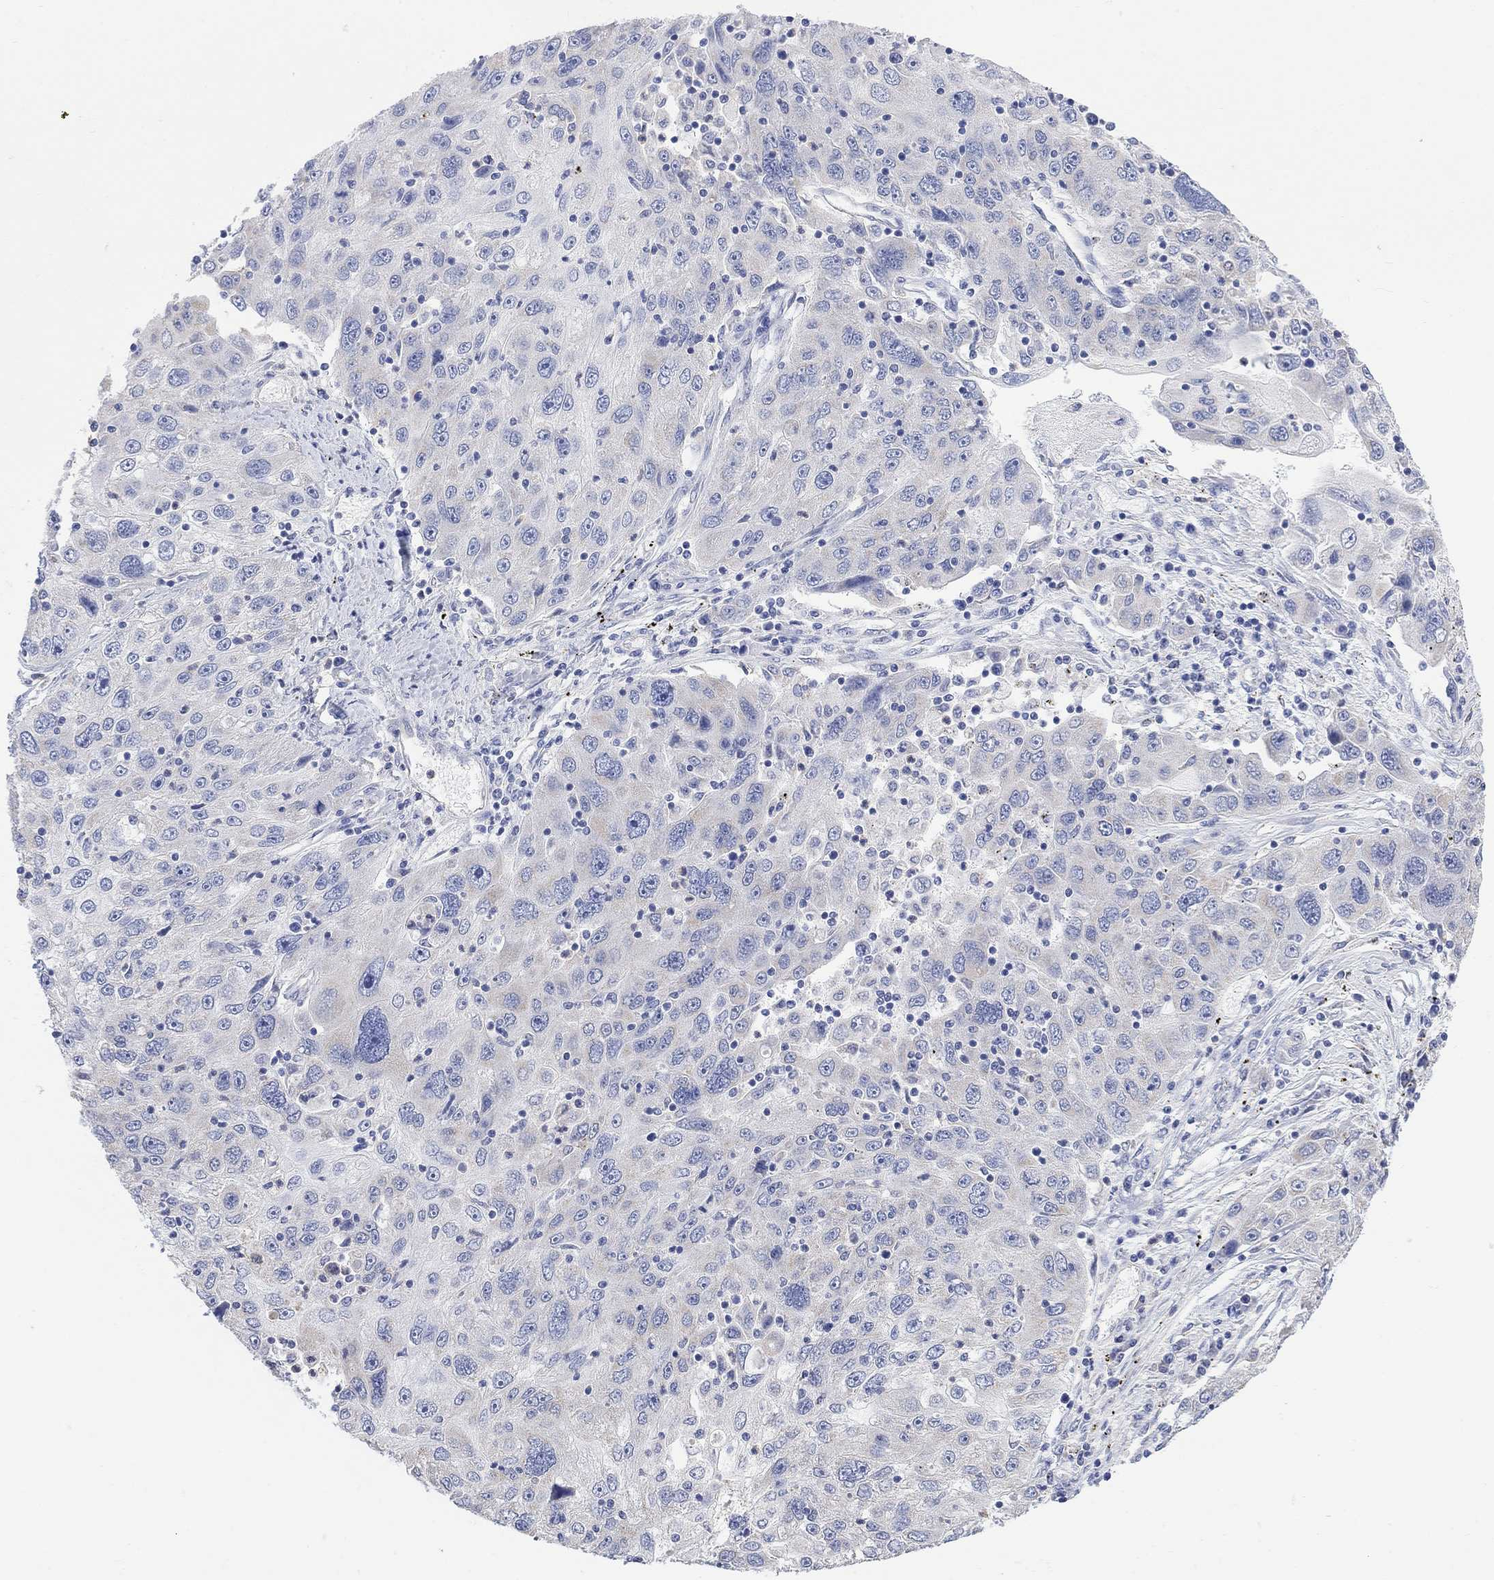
{"staining": {"intensity": "negative", "quantity": "none", "location": "none"}, "tissue": "stomach cancer", "cell_type": "Tumor cells", "image_type": "cancer", "snomed": [{"axis": "morphology", "description": "Adenocarcinoma, NOS"}, {"axis": "topography", "description": "Stomach"}], "caption": "Immunohistochemistry (IHC) of human adenocarcinoma (stomach) displays no positivity in tumor cells.", "gene": "FBP2", "patient": {"sex": "male", "age": 56}}